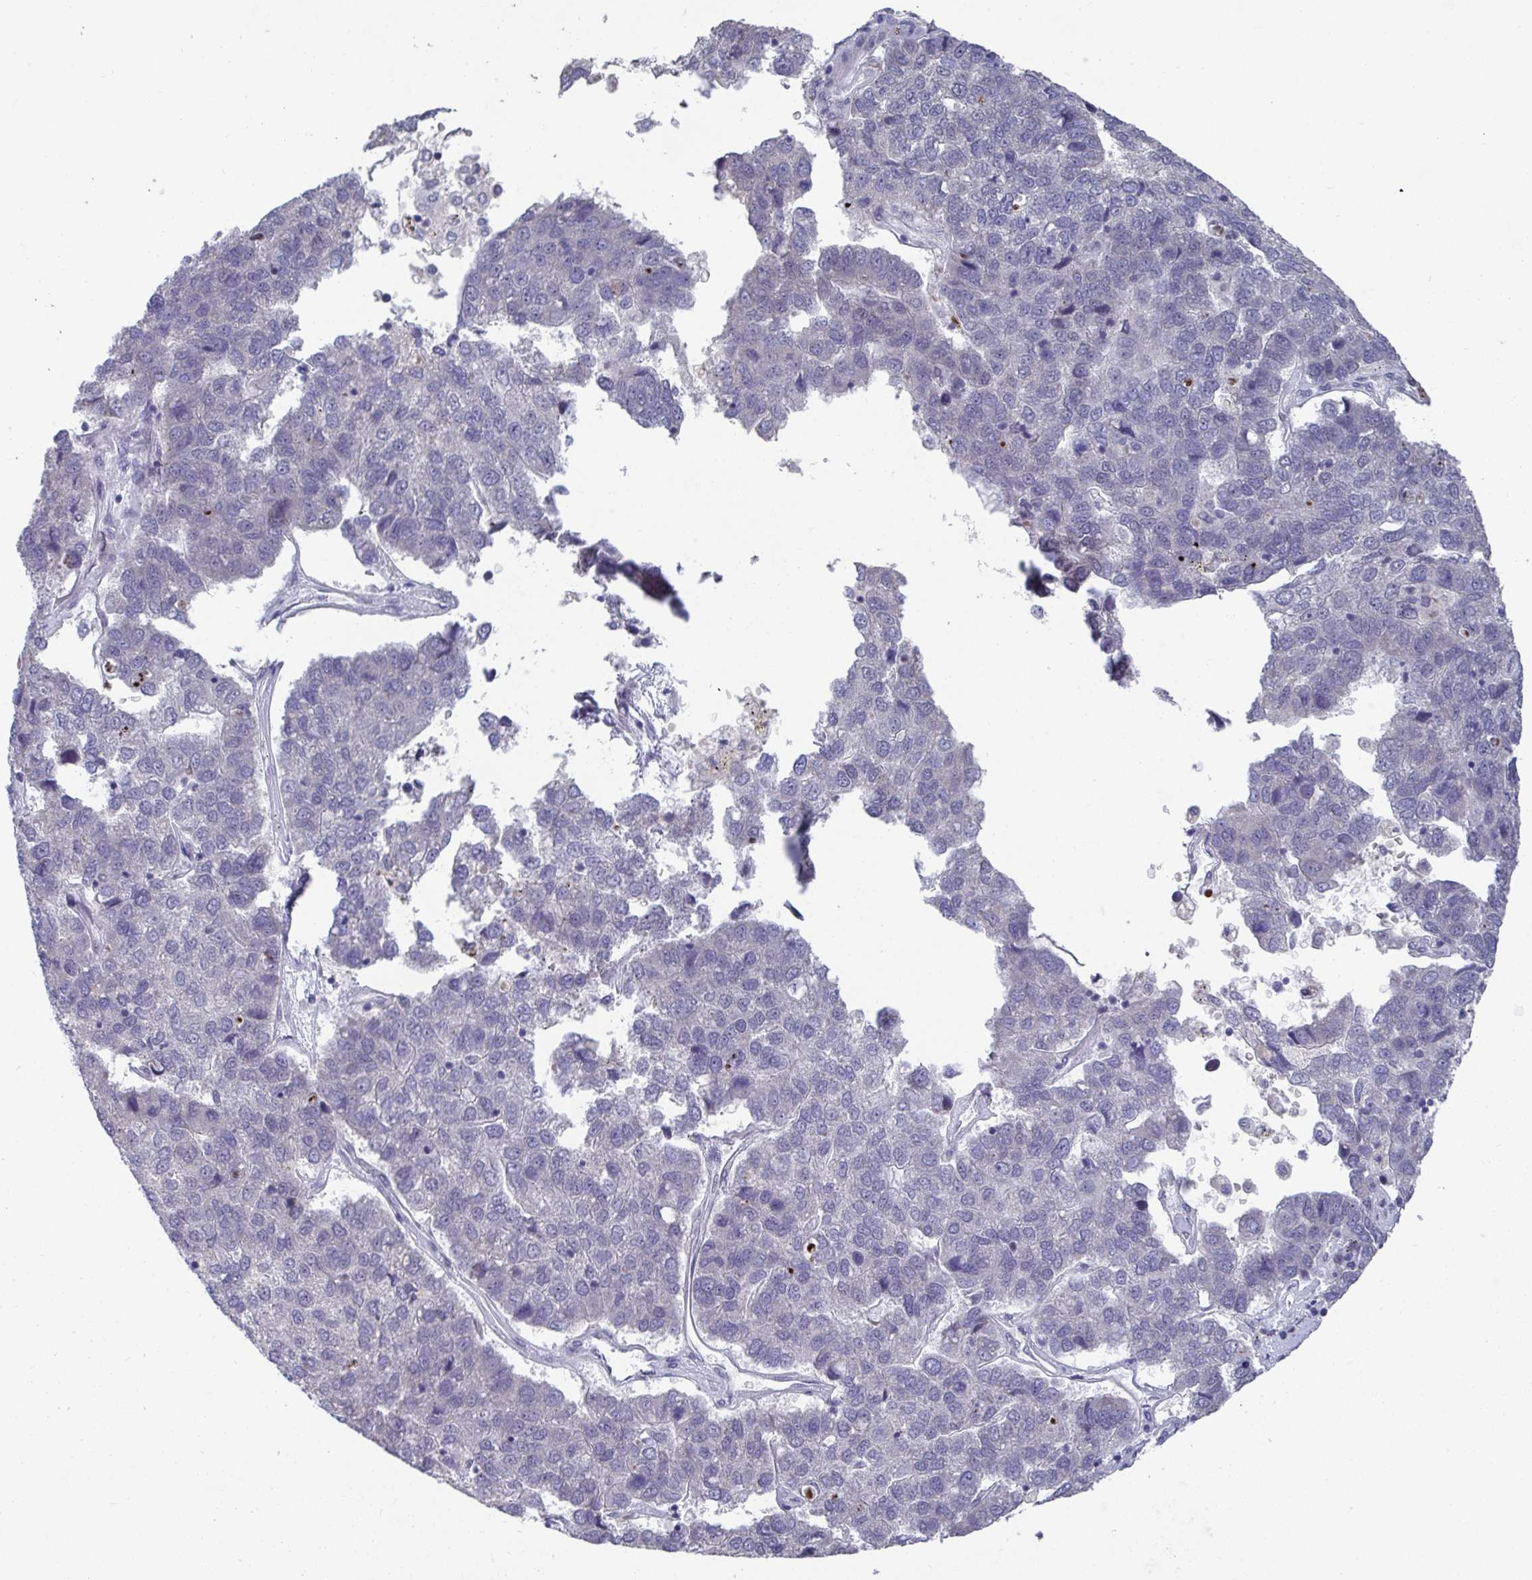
{"staining": {"intensity": "negative", "quantity": "none", "location": "none"}, "tissue": "pancreatic cancer", "cell_type": "Tumor cells", "image_type": "cancer", "snomed": [{"axis": "morphology", "description": "Adenocarcinoma, NOS"}, {"axis": "topography", "description": "Pancreas"}], "caption": "An image of human pancreatic cancer is negative for staining in tumor cells.", "gene": "JMJD1C", "patient": {"sex": "female", "age": 61}}